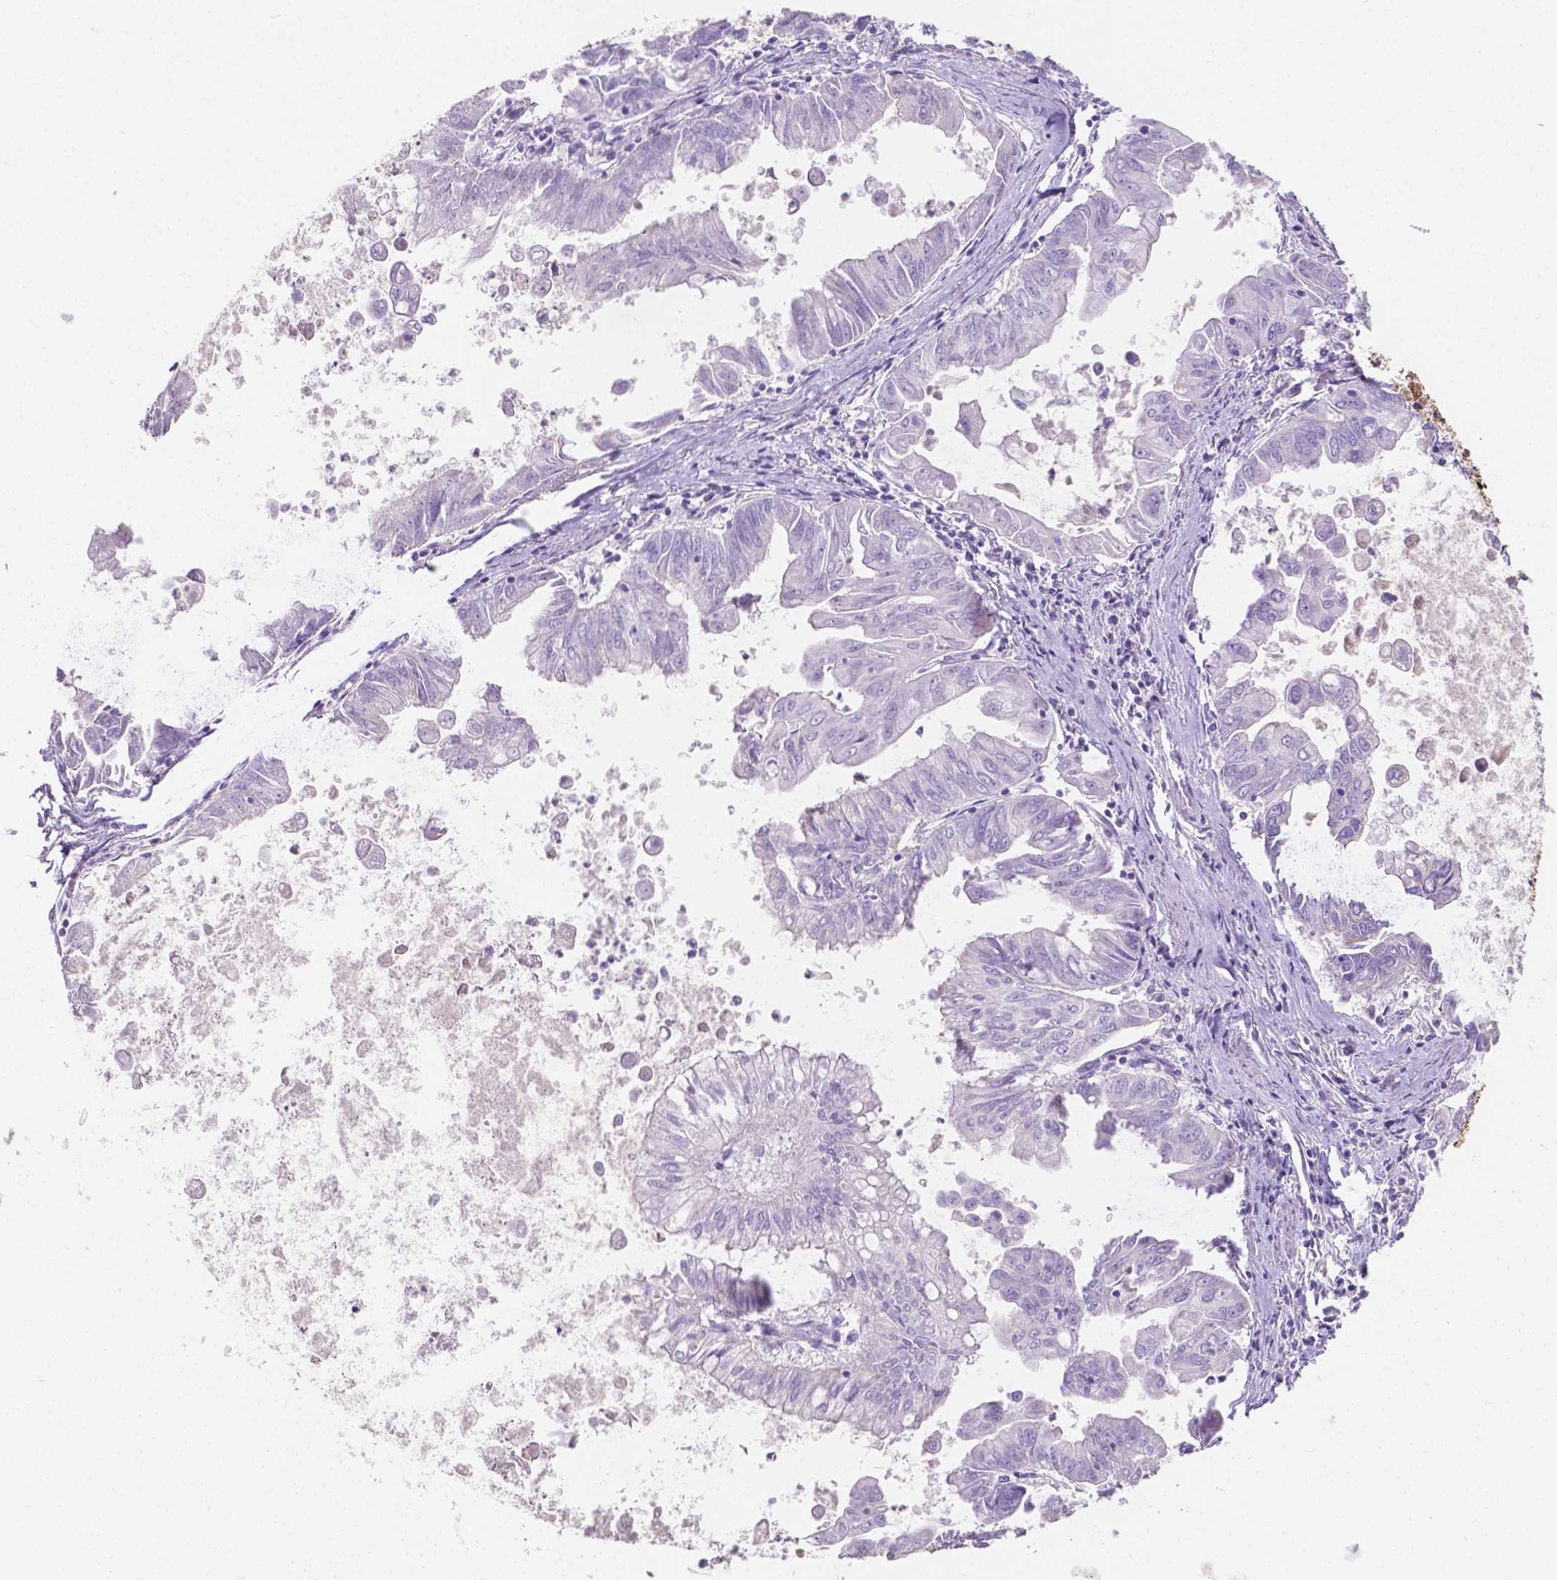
{"staining": {"intensity": "negative", "quantity": "none", "location": "none"}, "tissue": "stomach cancer", "cell_type": "Tumor cells", "image_type": "cancer", "snomed": [{"axis": "morphology", "description": "Adenocarcinoma, NOS"}, {"axis": "topography", "description": "Stomach, upper"}], "caption": "IHC of adenocarcinoma (stomach) reveals no expression in tumor cells. (Immunohistochemistry (ihc), brightfield microscopy, high magnification).", "gene": "TMEM130", "patient": {"sex": "male", "age": 80}}